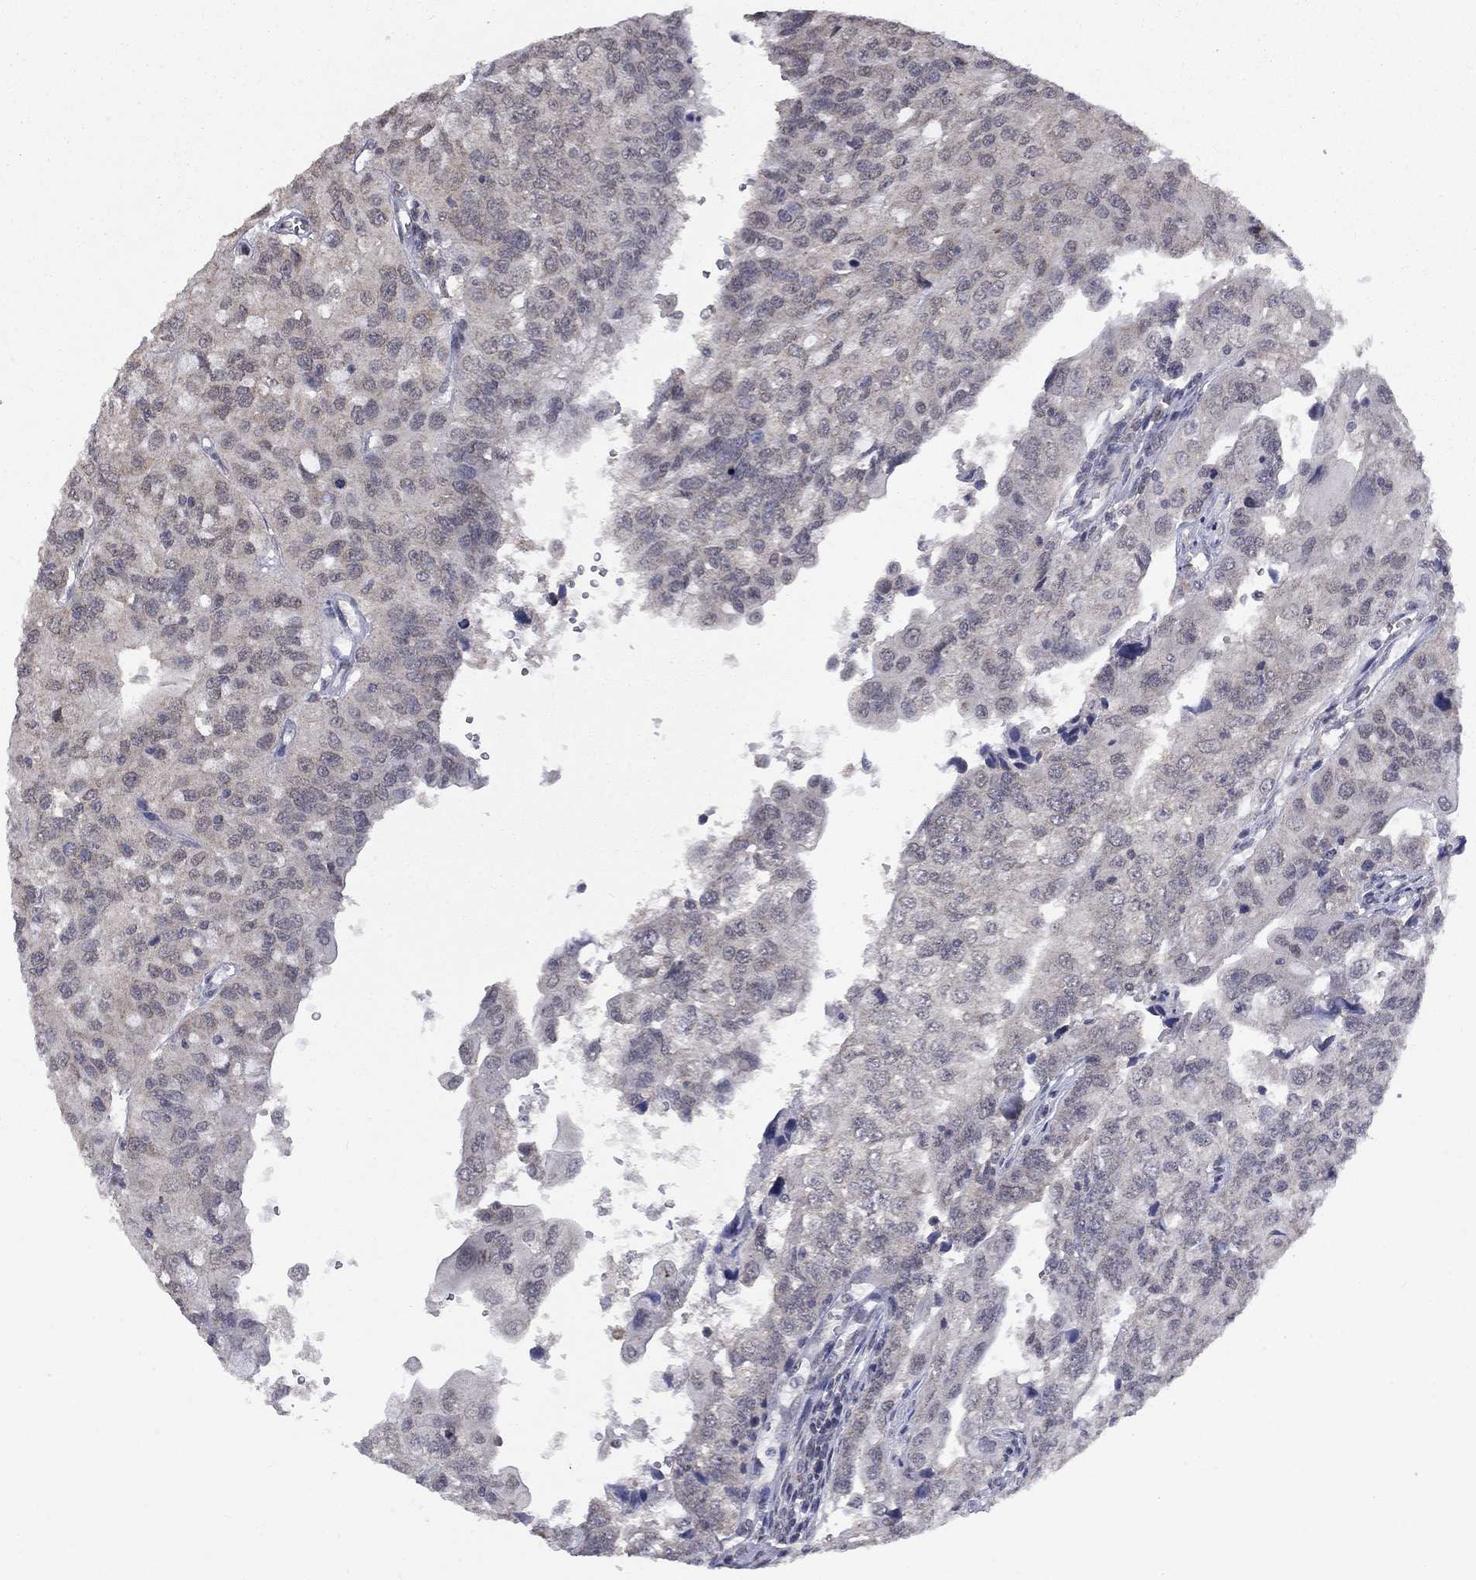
{"staining": {"intensity": "negative", "quantity": "none", "location": "none"}, "tissue": "urothelial cancer", "cell_type": "Tumor cells", "image_type": "cancer", "snomed": [{"axis": "morphology", "description": "Urothelial carcinoma, NOS"}, {"axis": "morphology", "description": "Urothelial carcinoma, High grade"}, {"axis": "topography", "description": "Urinary bladder"}], "caption": "Immunohistochemistry (IHC) histopathology image of neoplastic tissue: urothelial cancer stained with DAB displays no significant protein positivity in tumor cells.", "gene": "SPATA33", "patient": {"sex": "female", "age": 73}}